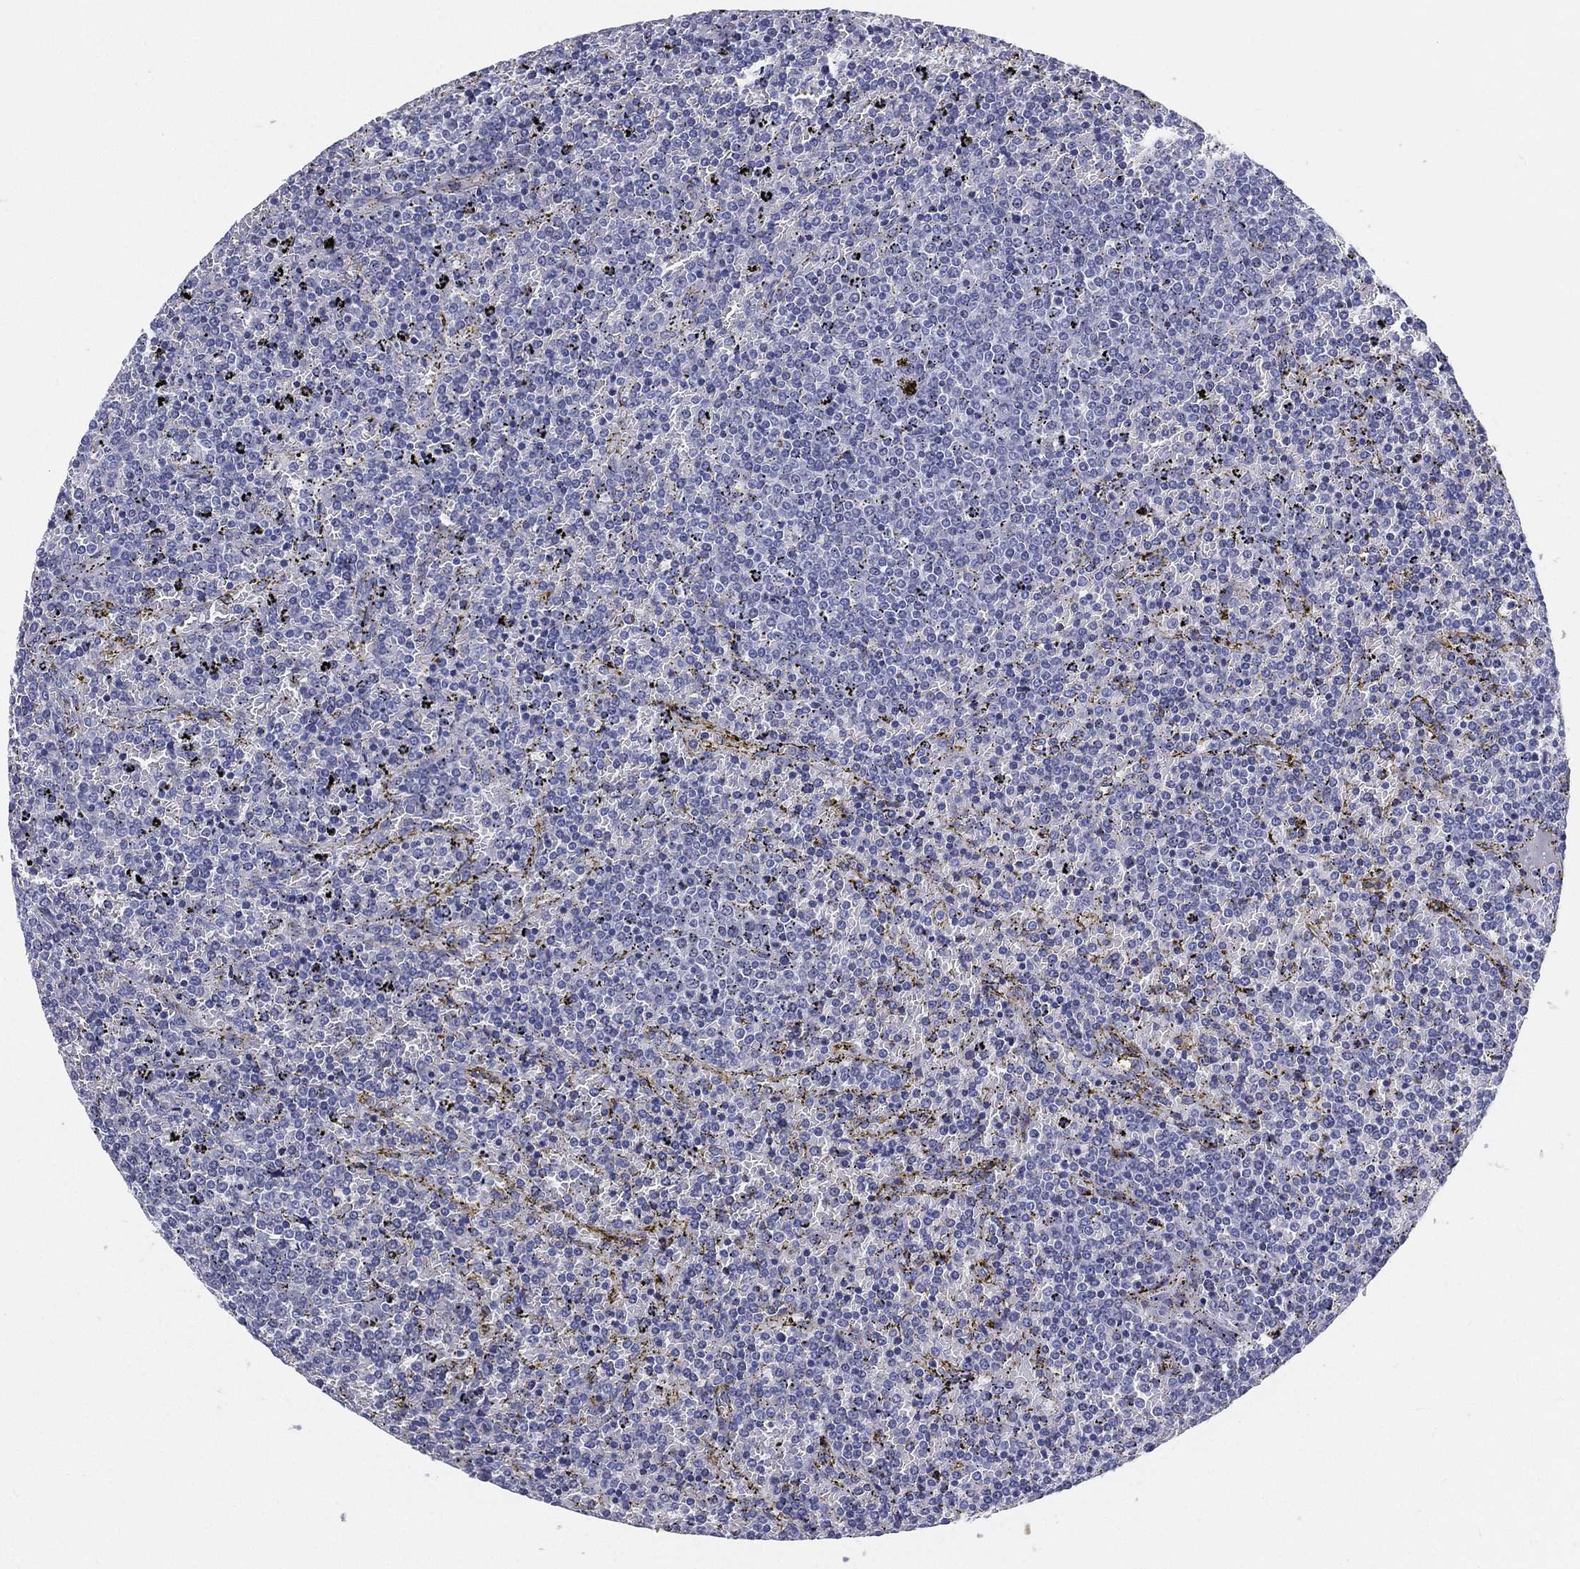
{"staining": {"intensity": "negative", "quantity": "none", "location": "none"}, "tissue": "lymphoma", "cell_type": "Tumor cells", "image_type": "cancer", "snomed": [{"axis": "morphology", "description": "Malignant lymphoma, non-Hodgkin's type, Low grade"}, {"axis": "topography", "description": "Spleen"}], "caption": "Immunohistochemistry histopathology image of neoplastic tissue: low-grade malignant lymphoma, non-Hodgkin's type stained with DAB exhibits no significant protein expression in tumor cells.", "gene": "ATP1B2", "patient": {"sex": "female", "age": 77}}